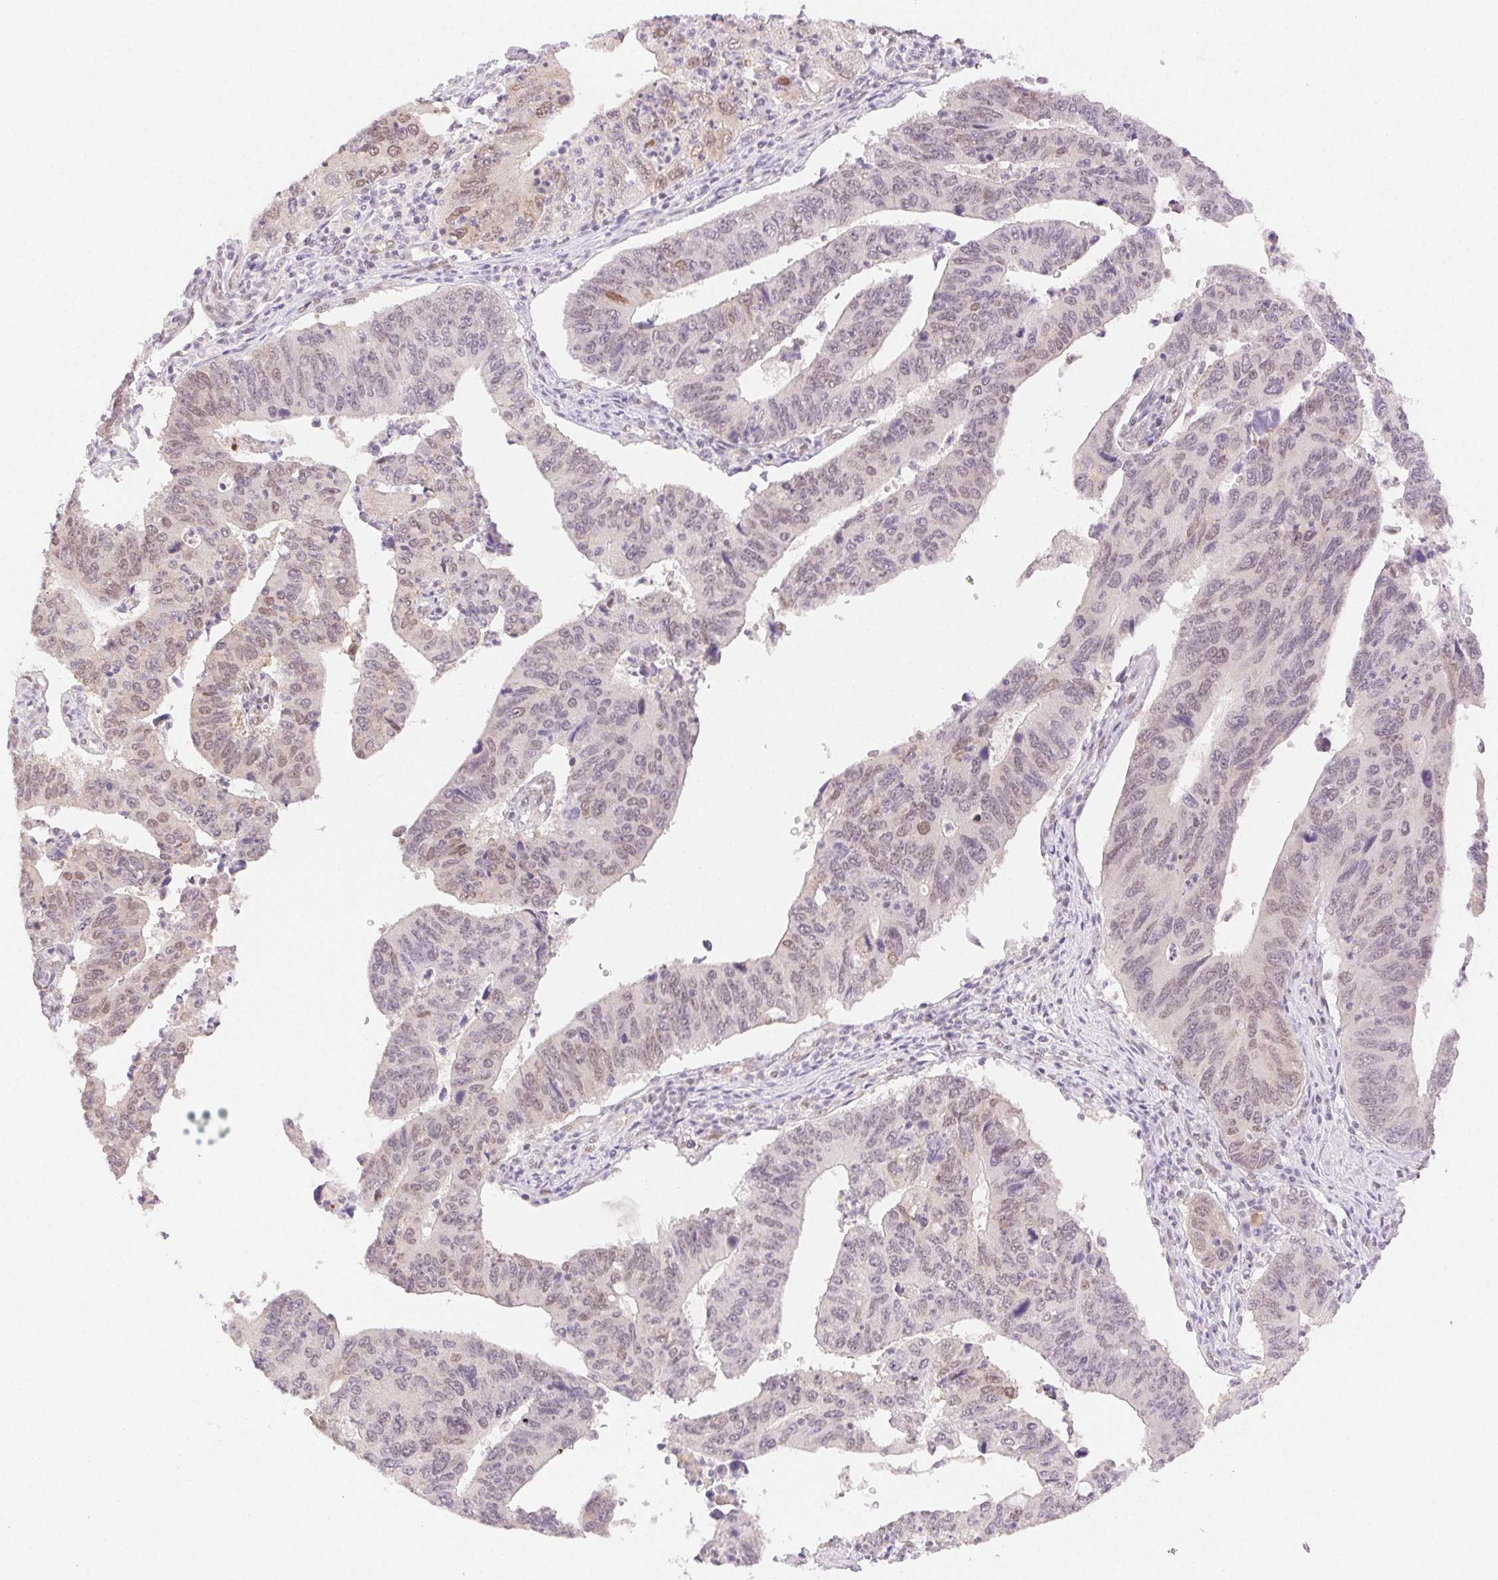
{"staining": {"intensity": "moderate", "quantity": "25%-75%", "location": "nuclear"}, "tissue": "stomach cancer", "cell_type": "Tumor cells", "image_type": "cancer", "snomed": [{"axis": "morphology", "description": "Adenocarcinoma, NOS"}, {"axis": "topography", "description": "Stomach"}], "caption": "An IHC image of neoplastic tissue is shown. Protein staining in brown labels moderate nuclear positivity in adenocarcinoma (stomach) within tumor cells. (DAB IHC, brown staining for protein, blue staining for nuclei).", "gene": "H2AZ2", "patient": {"sex": "male", "age": 59}}